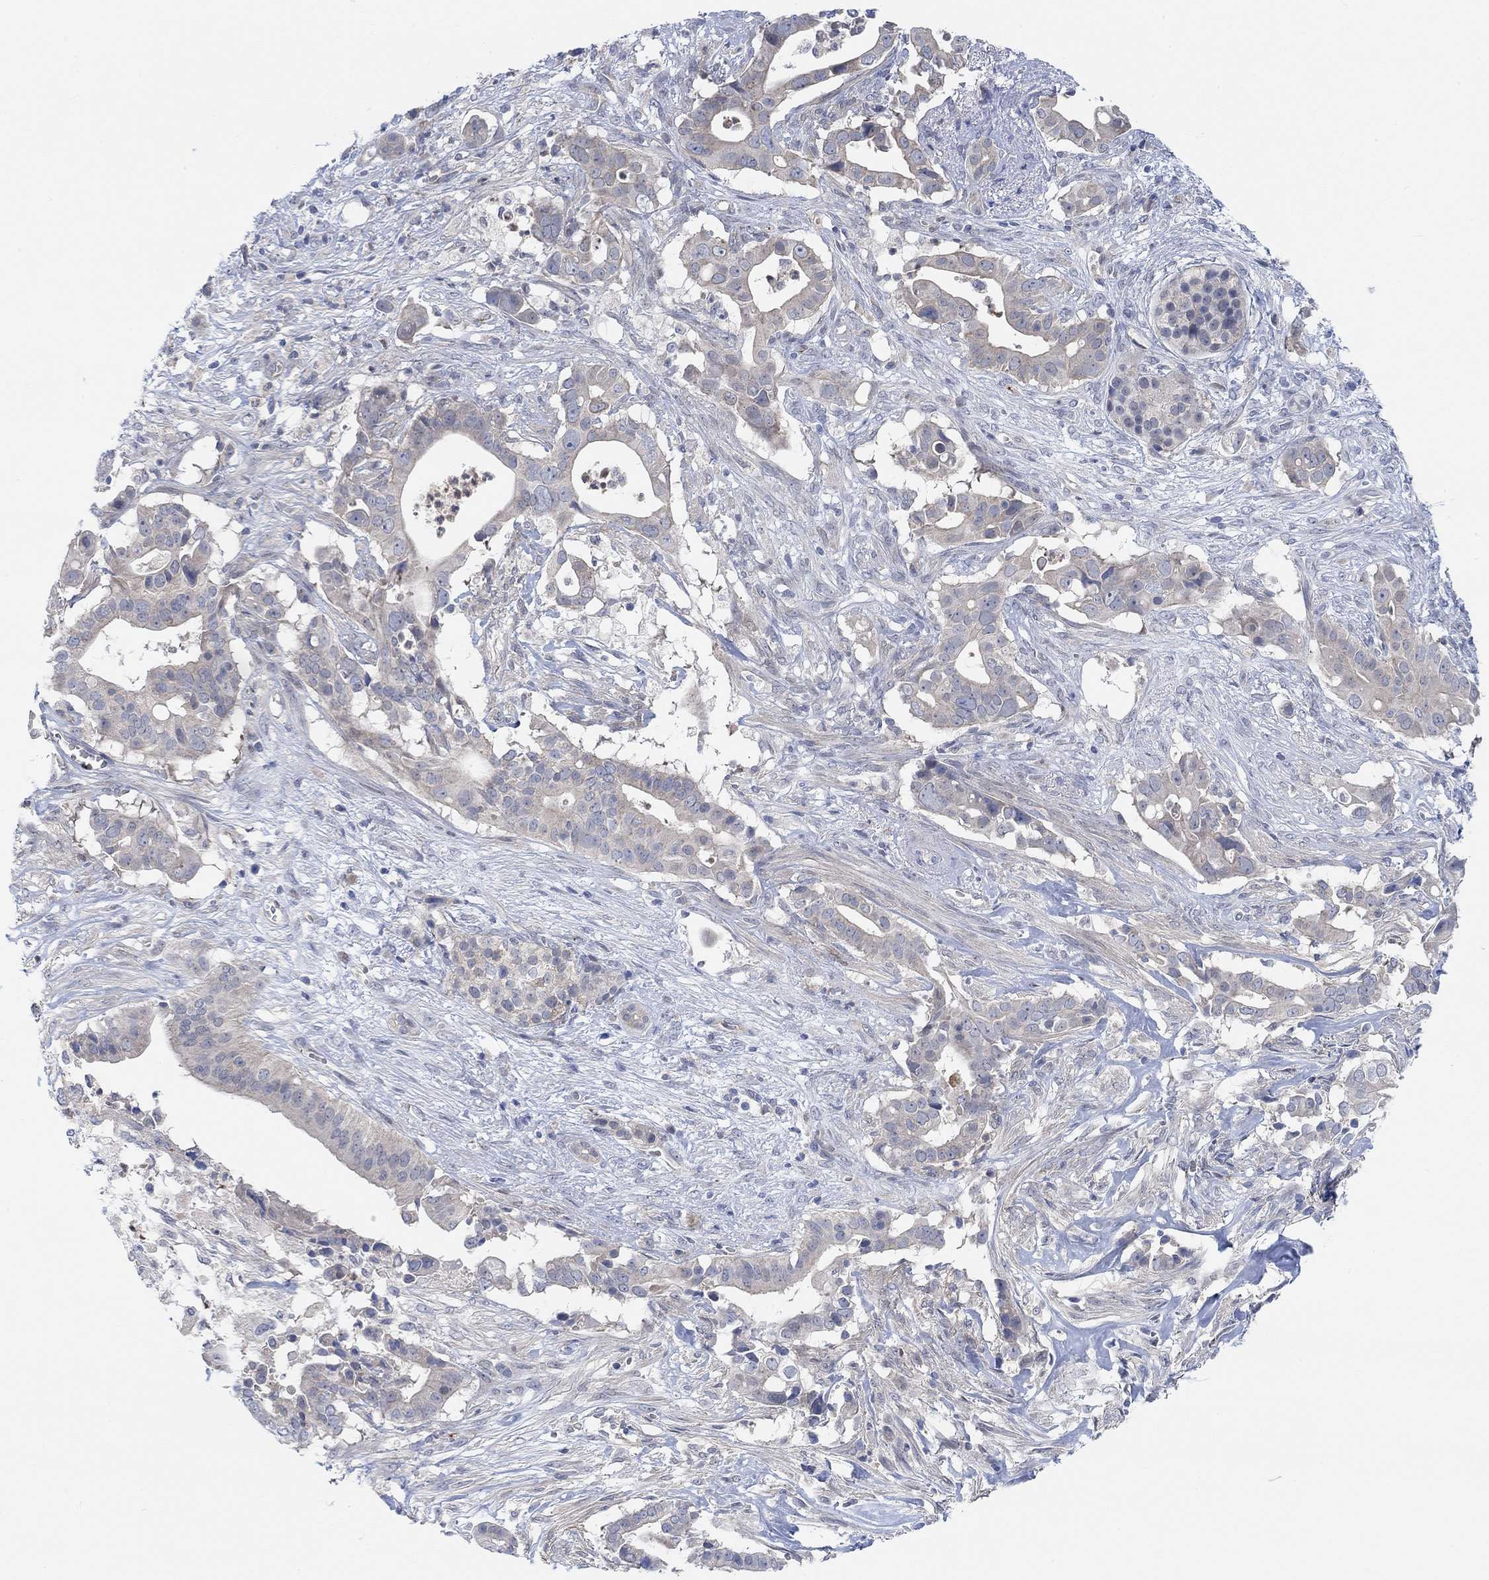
{"staining": {"intensity": "negative", "quantity": "none", "location": "none"}, "tissue": "pancreatic cancer", "cell_type": "Tumor cells", "image_type": "cancer", "snomed": [{"axis": "morphology", "description": "Adenocarcinoma, NOS"}, {"axis": "topography", "description": "Pancreas"}], "caption": "Pancreatic cancer (adenocarcinoma) was stained to show a protein in brown. There is no significant positivity in tumor cells.", "gene": "PMFBP1", "patient": {"sex": "male", "age": 61}}